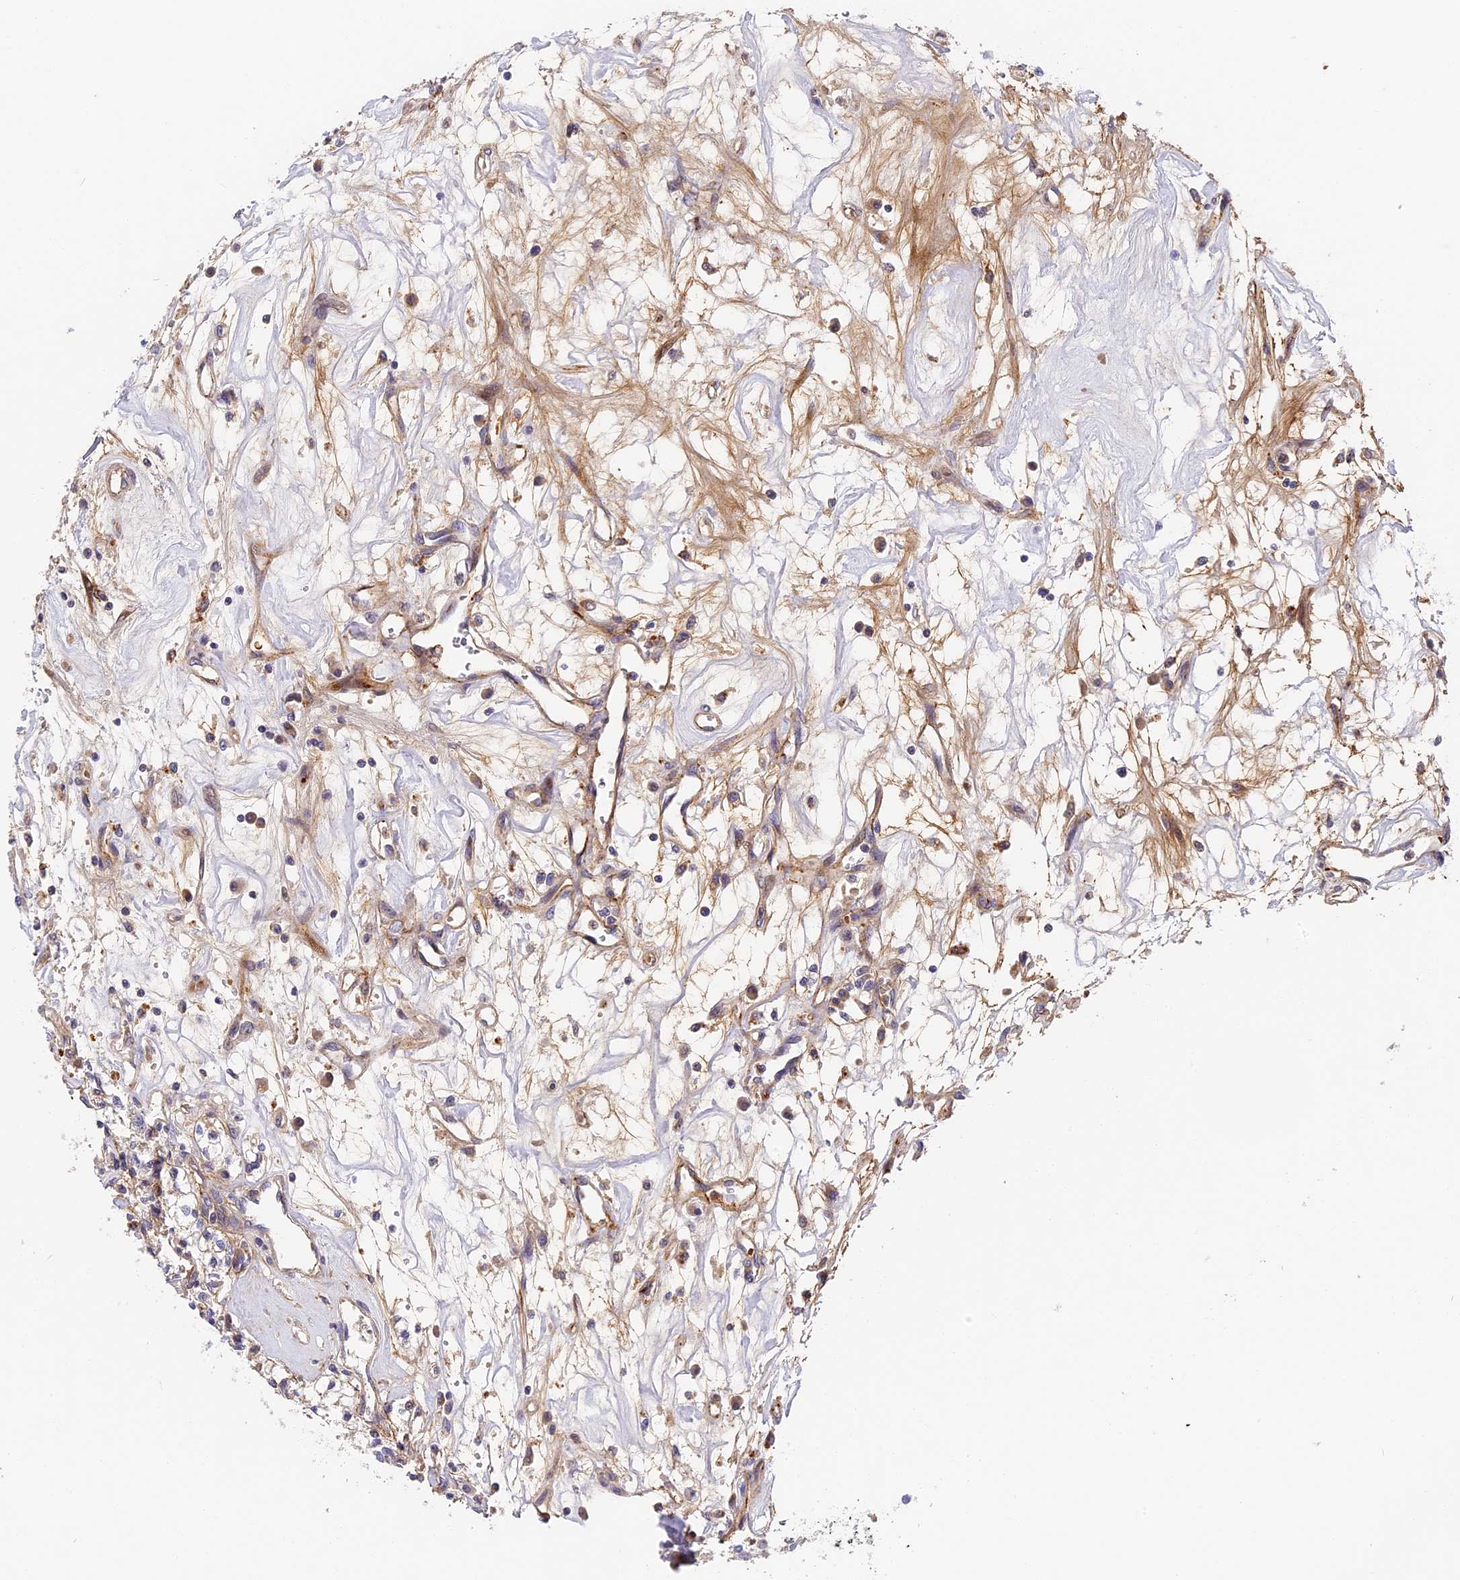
{"staining": {"intensity": "negative", "quantity": "none", "location": "none"}, "tissue": "renal cancer", "cell_type": "Tumor cells", "image_type": "cancer", "snomed": [{"axis": "morphology", "description": "Adenocarcinoma, NOS"}, {"axis": "topography", "description": "Kidney"}], "caption": "High power microscopy photomicrograph of an IHC micrograph of renal cancer (adenocarcinoma), revealing no significant positivity in tumor cells.", "gene": "MISP3", "patient": {"sex": "female", "age": 59}}